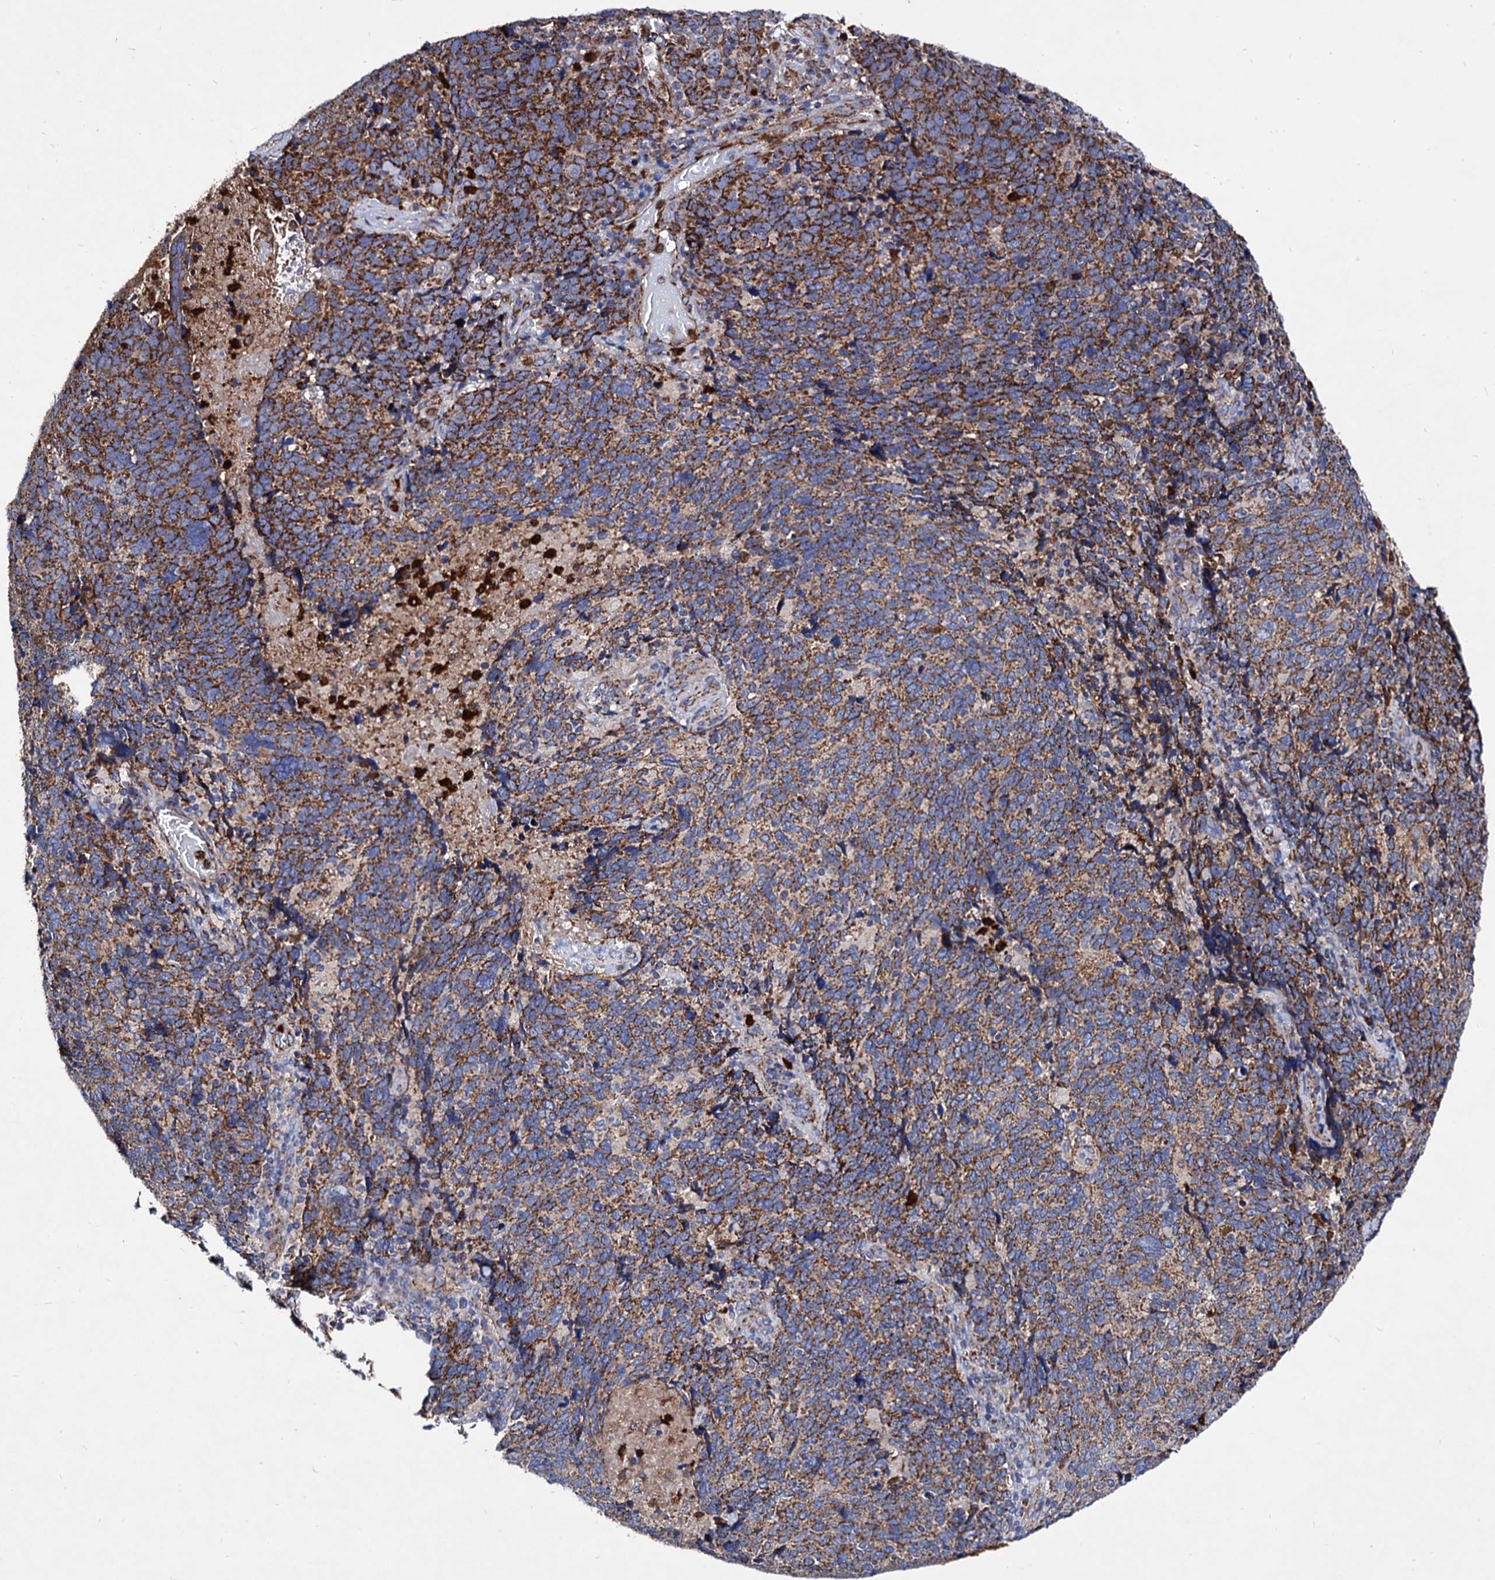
{"staining": {"intensity": "moderate", "quantity": ">75%", "location": "cytoplasmic/membranous"}, "tissue": "cervical cancer", "cell_type": "Tumor cells", "image_type": "cancer", "snomed": [{"axis": "morphology", "description": "Squamous cell carcinoma, NOS"}, {"axis": "topography", "description": "Cervix"}], "caption": "This photomicrograph reveals IHC staining of human cervical cancer (squamous cell carcinoma), with medium moderate cytoplasmic/membranous expression in about >75% of tumor cells.", "gene": "ACAD9", "patient": {"sex": "female", "age": 41}}